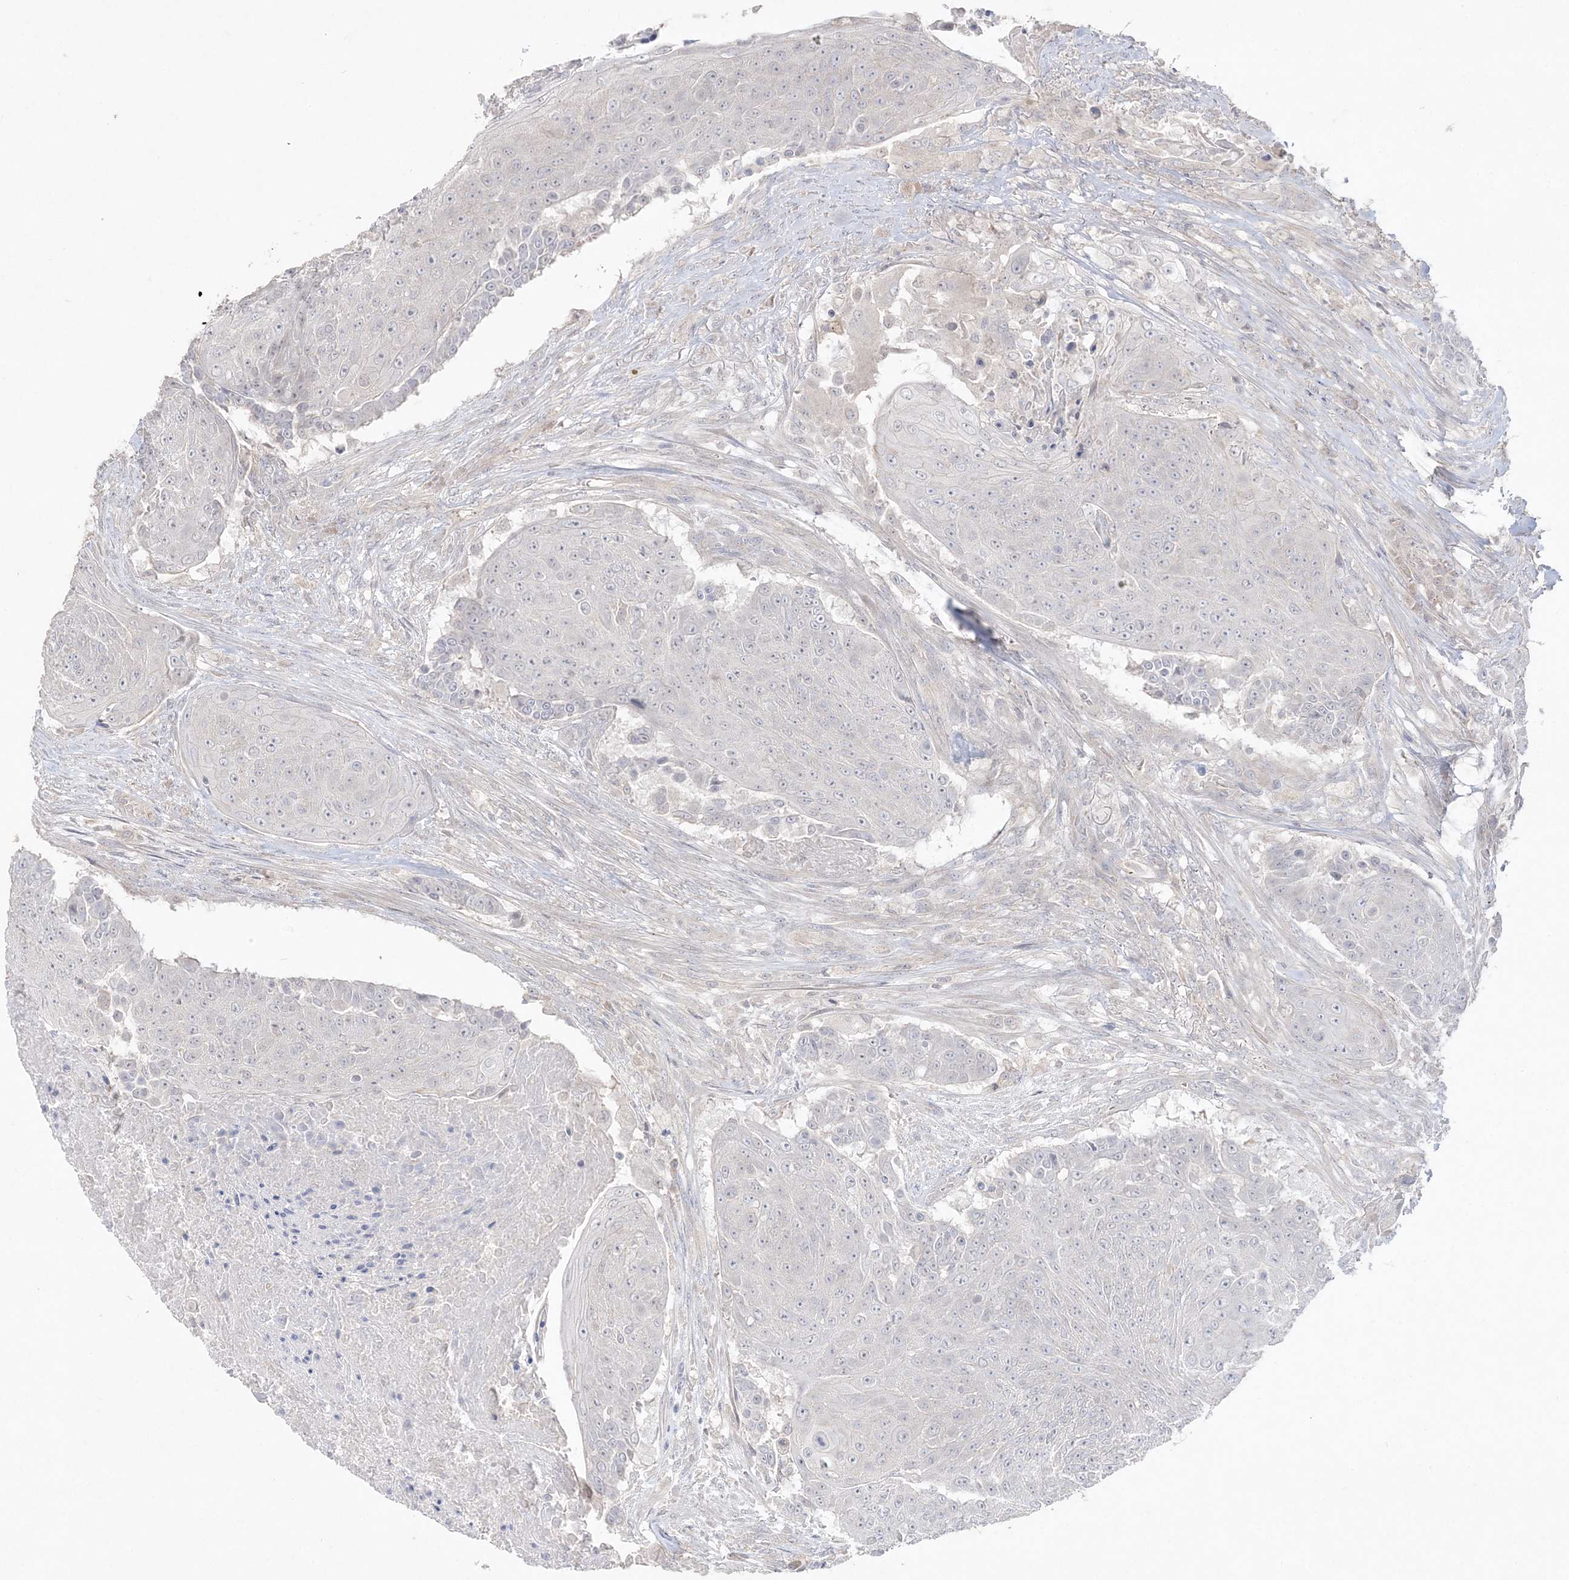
{"staining": {"intensity": "negative", "quantity": "none", "location": "none"}, "tissue": "urothelial cancer", "cell_type": "Tumor cells", "image_type": "cancer", "snomed": [{"axis": "morphology", "description": "Urothelial carcinoma, High grade"}, {"axis": "topography", "description": "Urinary bladder"}], "caption": "The immunohistochemistry photomicrograph has no significant expression in tumor cells of urothelial cancer tissue. (Stains: DAB immunohistochemistry with hematoxylin counter stain, Microscopy: brightfield microscopy at high magnification).", "gene": "SH3BP4", "patient": {"sex": "female", "age": 63}}